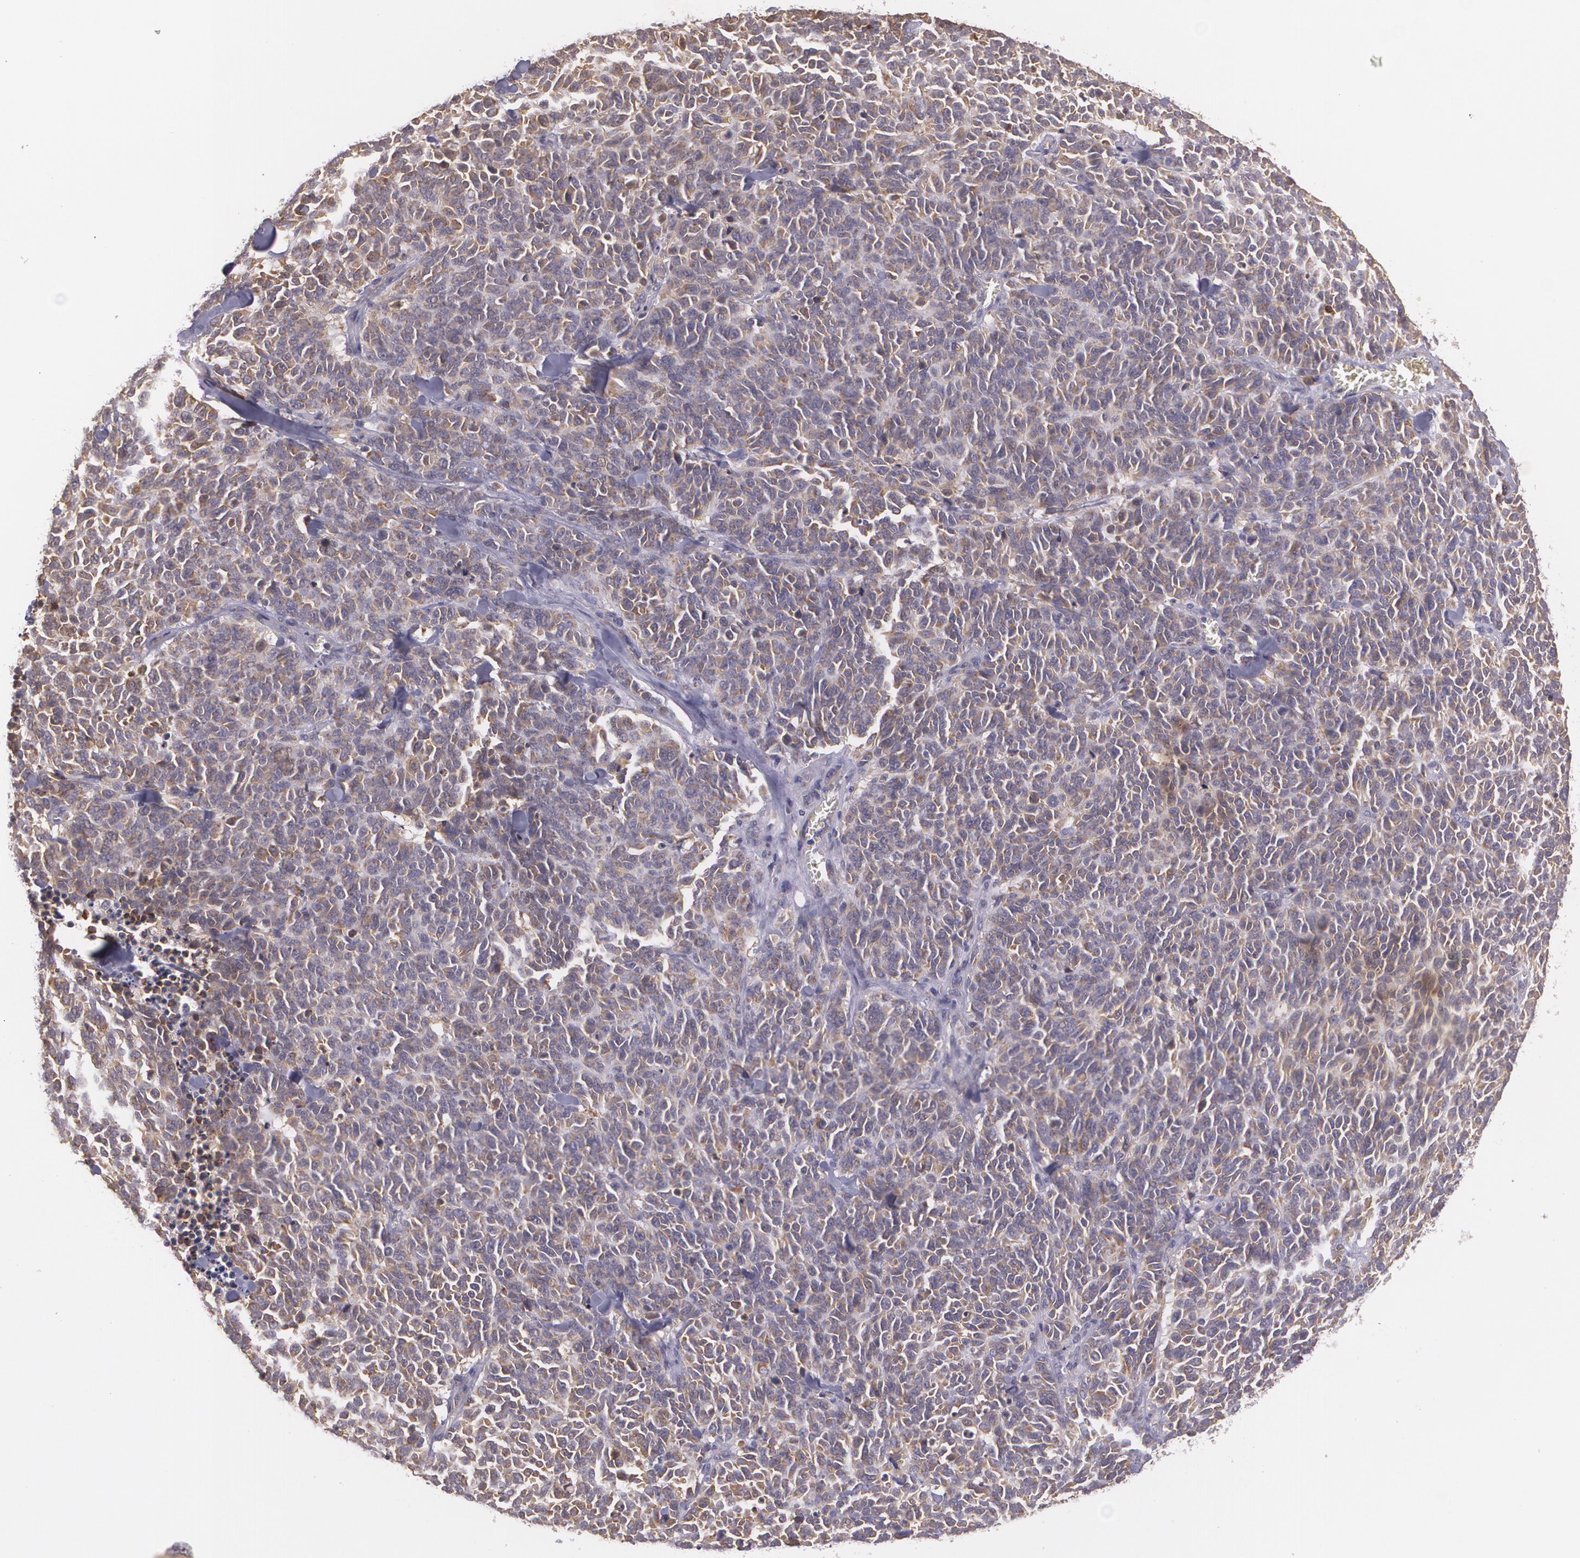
{"staining": {"intensity": "weak", "quantity": ">75%", "location": "cytoplasmic/membranous"}, "tissue": "lung cancer", "cell_type": "Tumor cells", "image_type": "cancer", "snomed": [{"axis": "morphology", "description": "Neoplasm, malignant, NOS"}, {"axis": "topography", "description": "Lung"}], "caption": "IHC (DAB (3,3'-diaminobenzidine)) staining of human lung cancer (malignant neoplasm) exhibits weak cytoplasmic/membranous protein expression in approximately >75% of tumor cells.", "gene": "CCL17", "patient": {"sex": "female", "age": 58}}